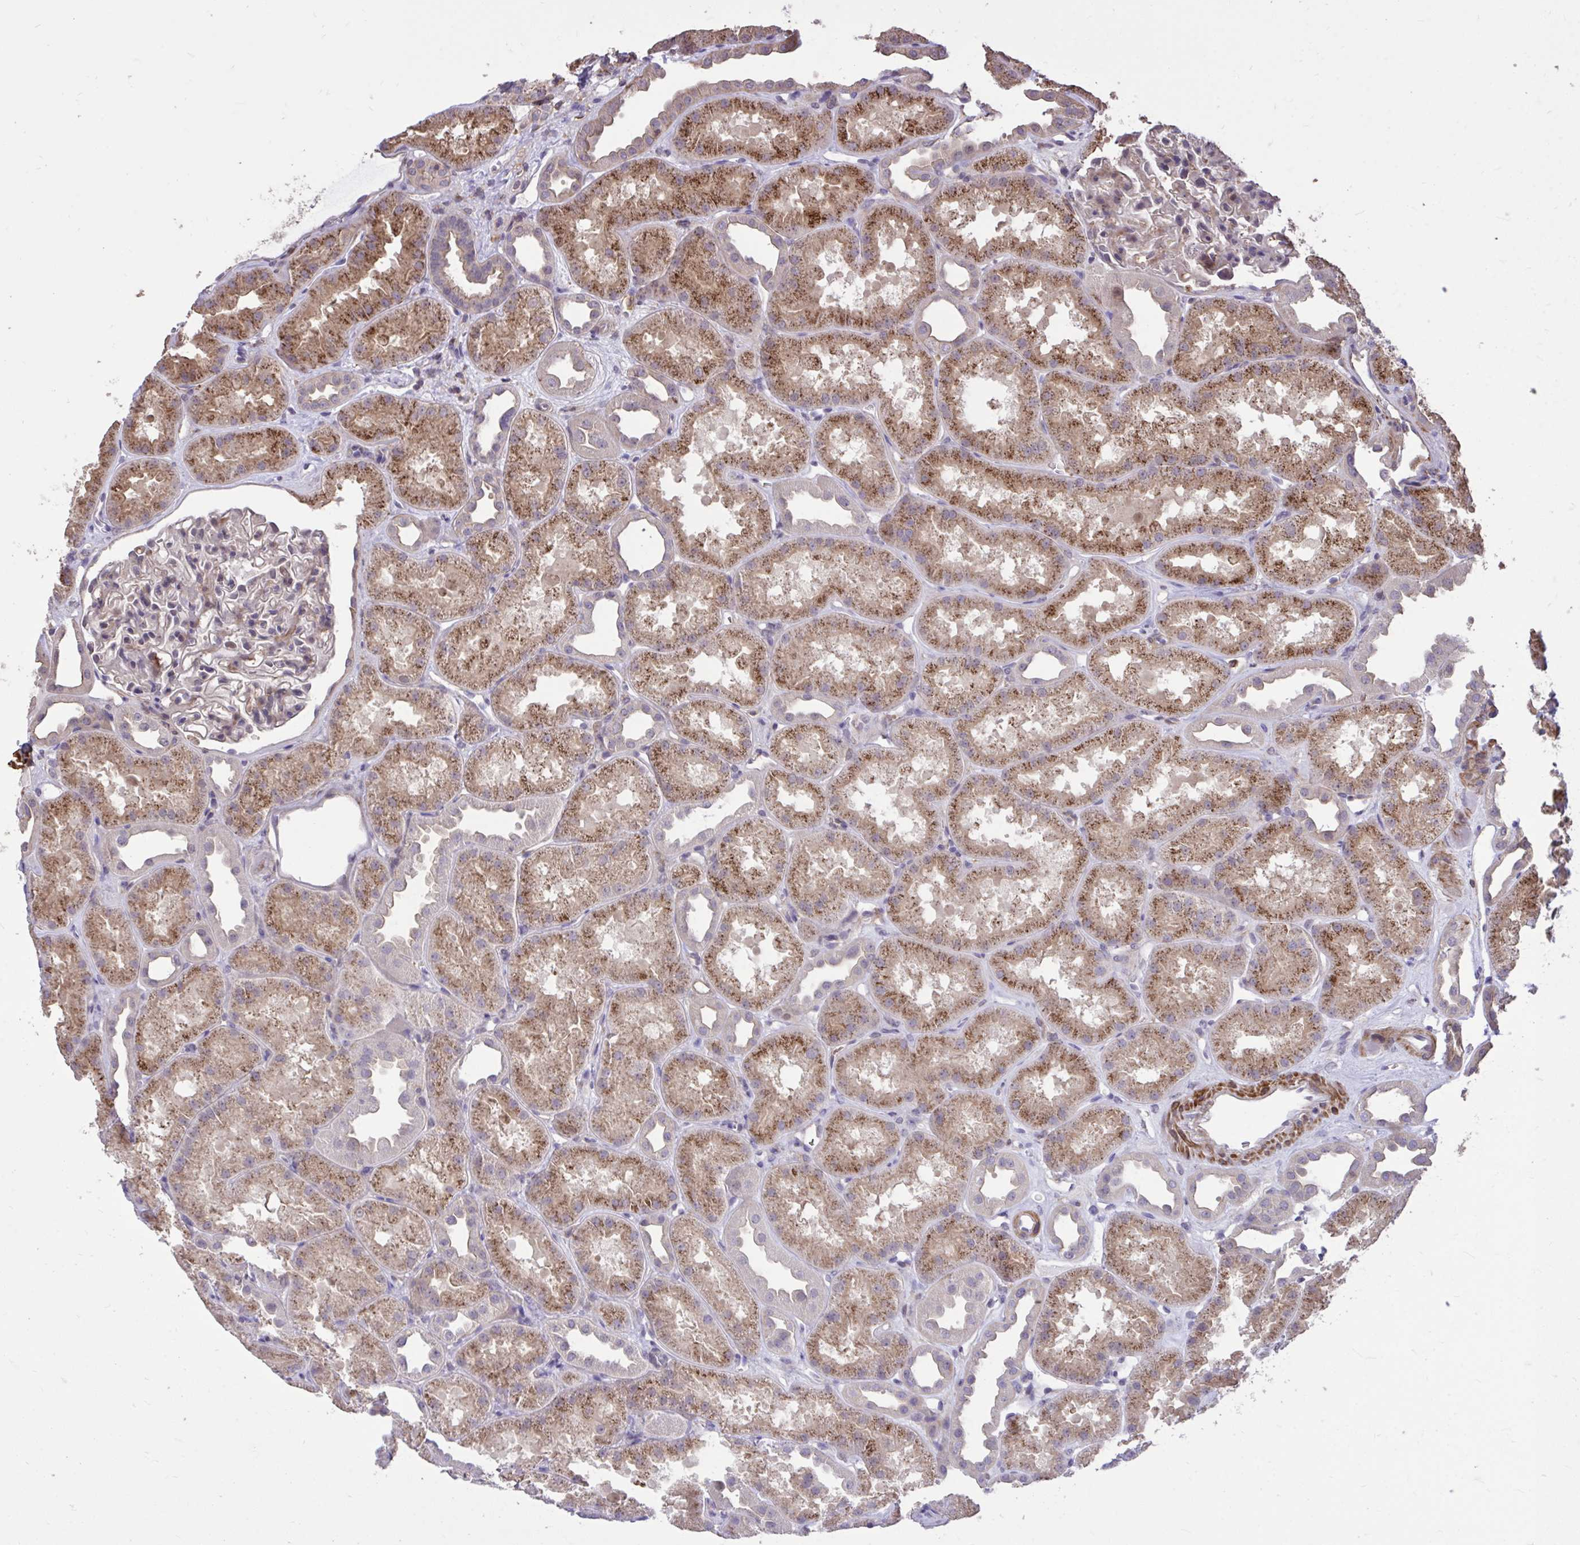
{"staining": {"intensity": "weak", "quantity": "25%-75%", "location": "cytoplasmic/membranous"}, "tissue": "kidney", "cell_type": "Cells in glomeruli", "image_type": "normal", "snomed": [{"axis": "morphology", "description": "Normal tissue, NOS"}, {"axis": "topography", "description": "Kidney"}], "caption": "Immunohistochemistry (IHC) of normal human kidney displays low levels of weak cytoplasmic/membranous positivity in about 25%-75% of cells in glomeruli.", "gene": "IGFL2", "patient": {"sex": "male", "age": 61}}